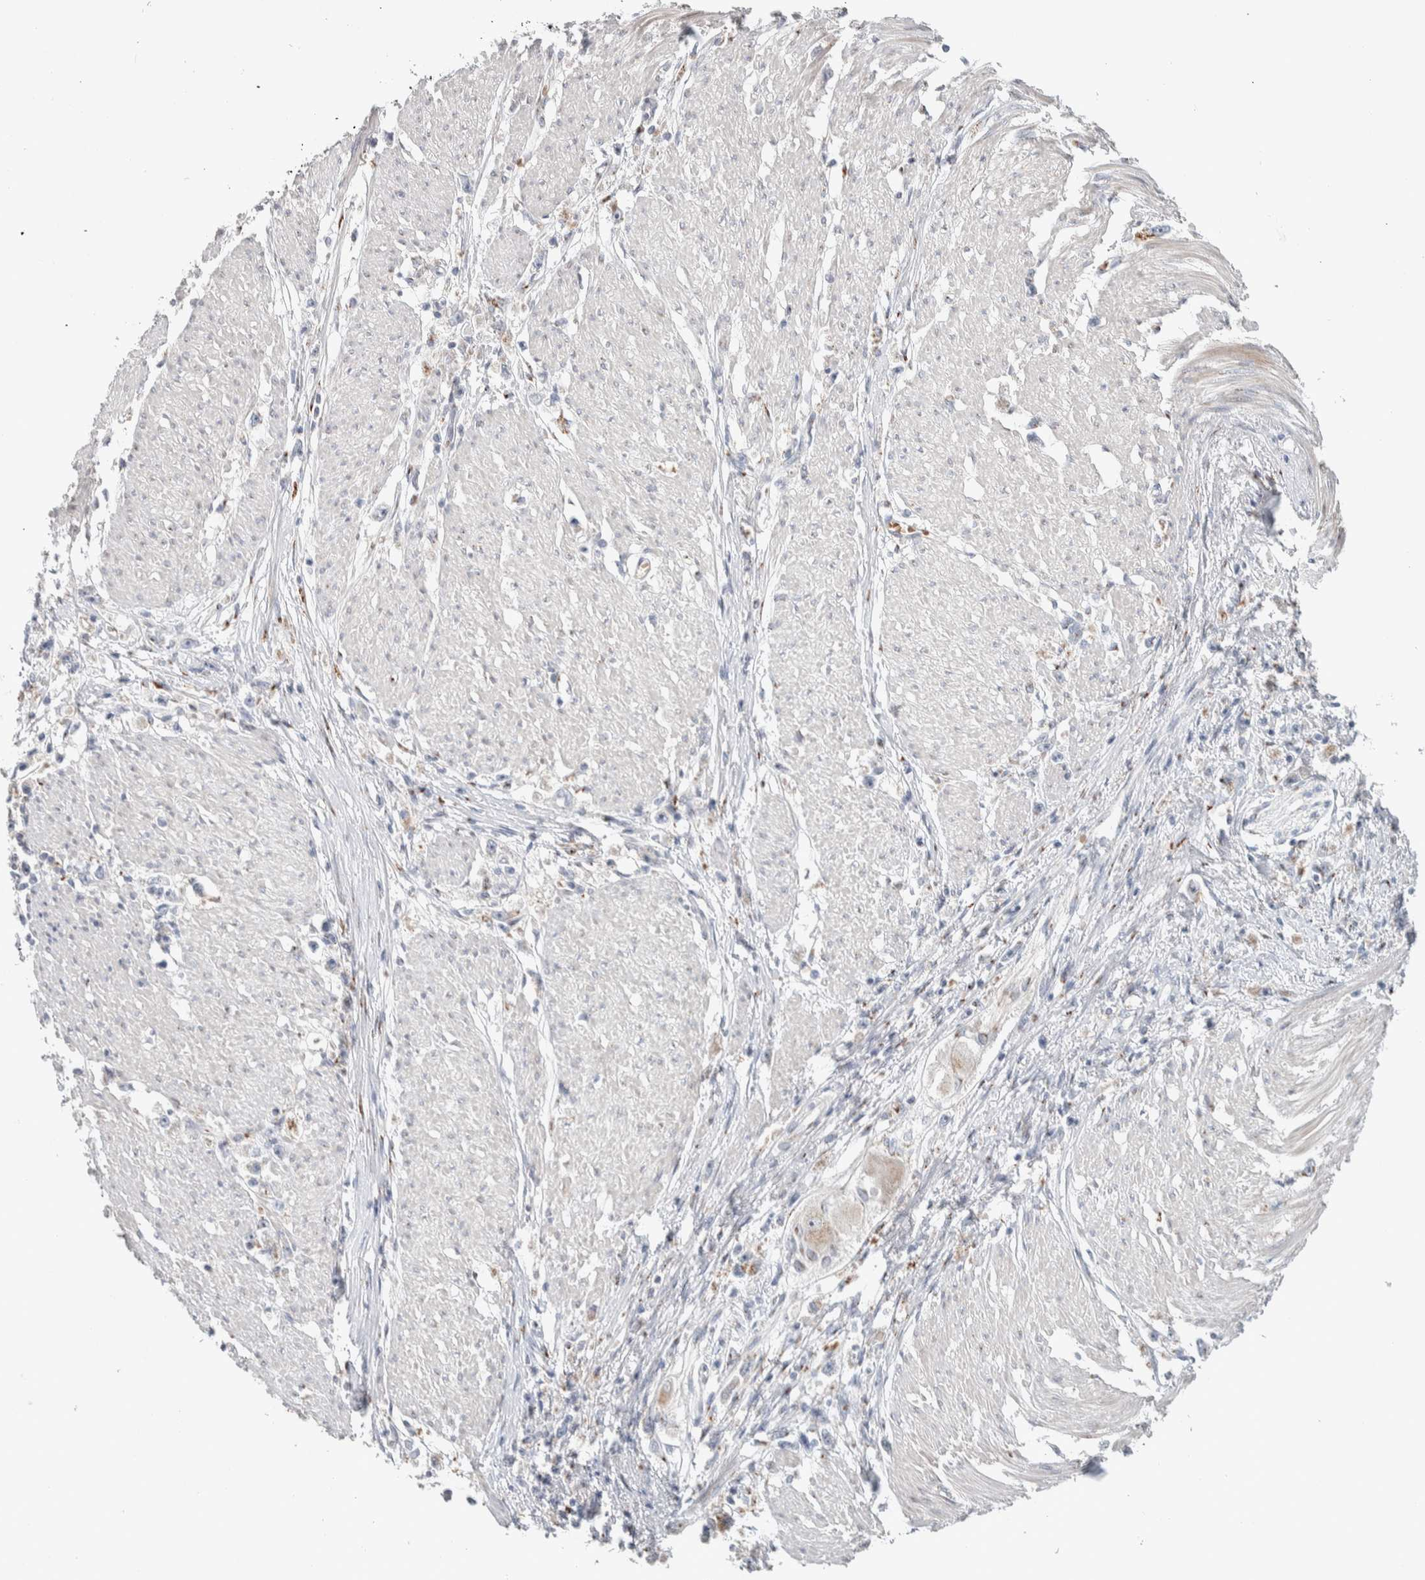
{"staining": {"intensity": "negative", "quantity": "none", "location": "none"}, "tissue": "stomach cancer", "cell_type": "Tumor cells", "image_type": "cancer", "snomed": [{"axis": "morphology", "description": "Adenocarcinoma, NOS"}, {"axis": "topography", "description": "Stomach"}], "caption": "DAB (3,3'-diaminobenzidine) immunohistochemical staining of stomach cancer (adenocarcinoma) displays no significant expression in tumor cells.", "gene": "SLC38A10", "patient": {"sex": "female", "age": 59}}